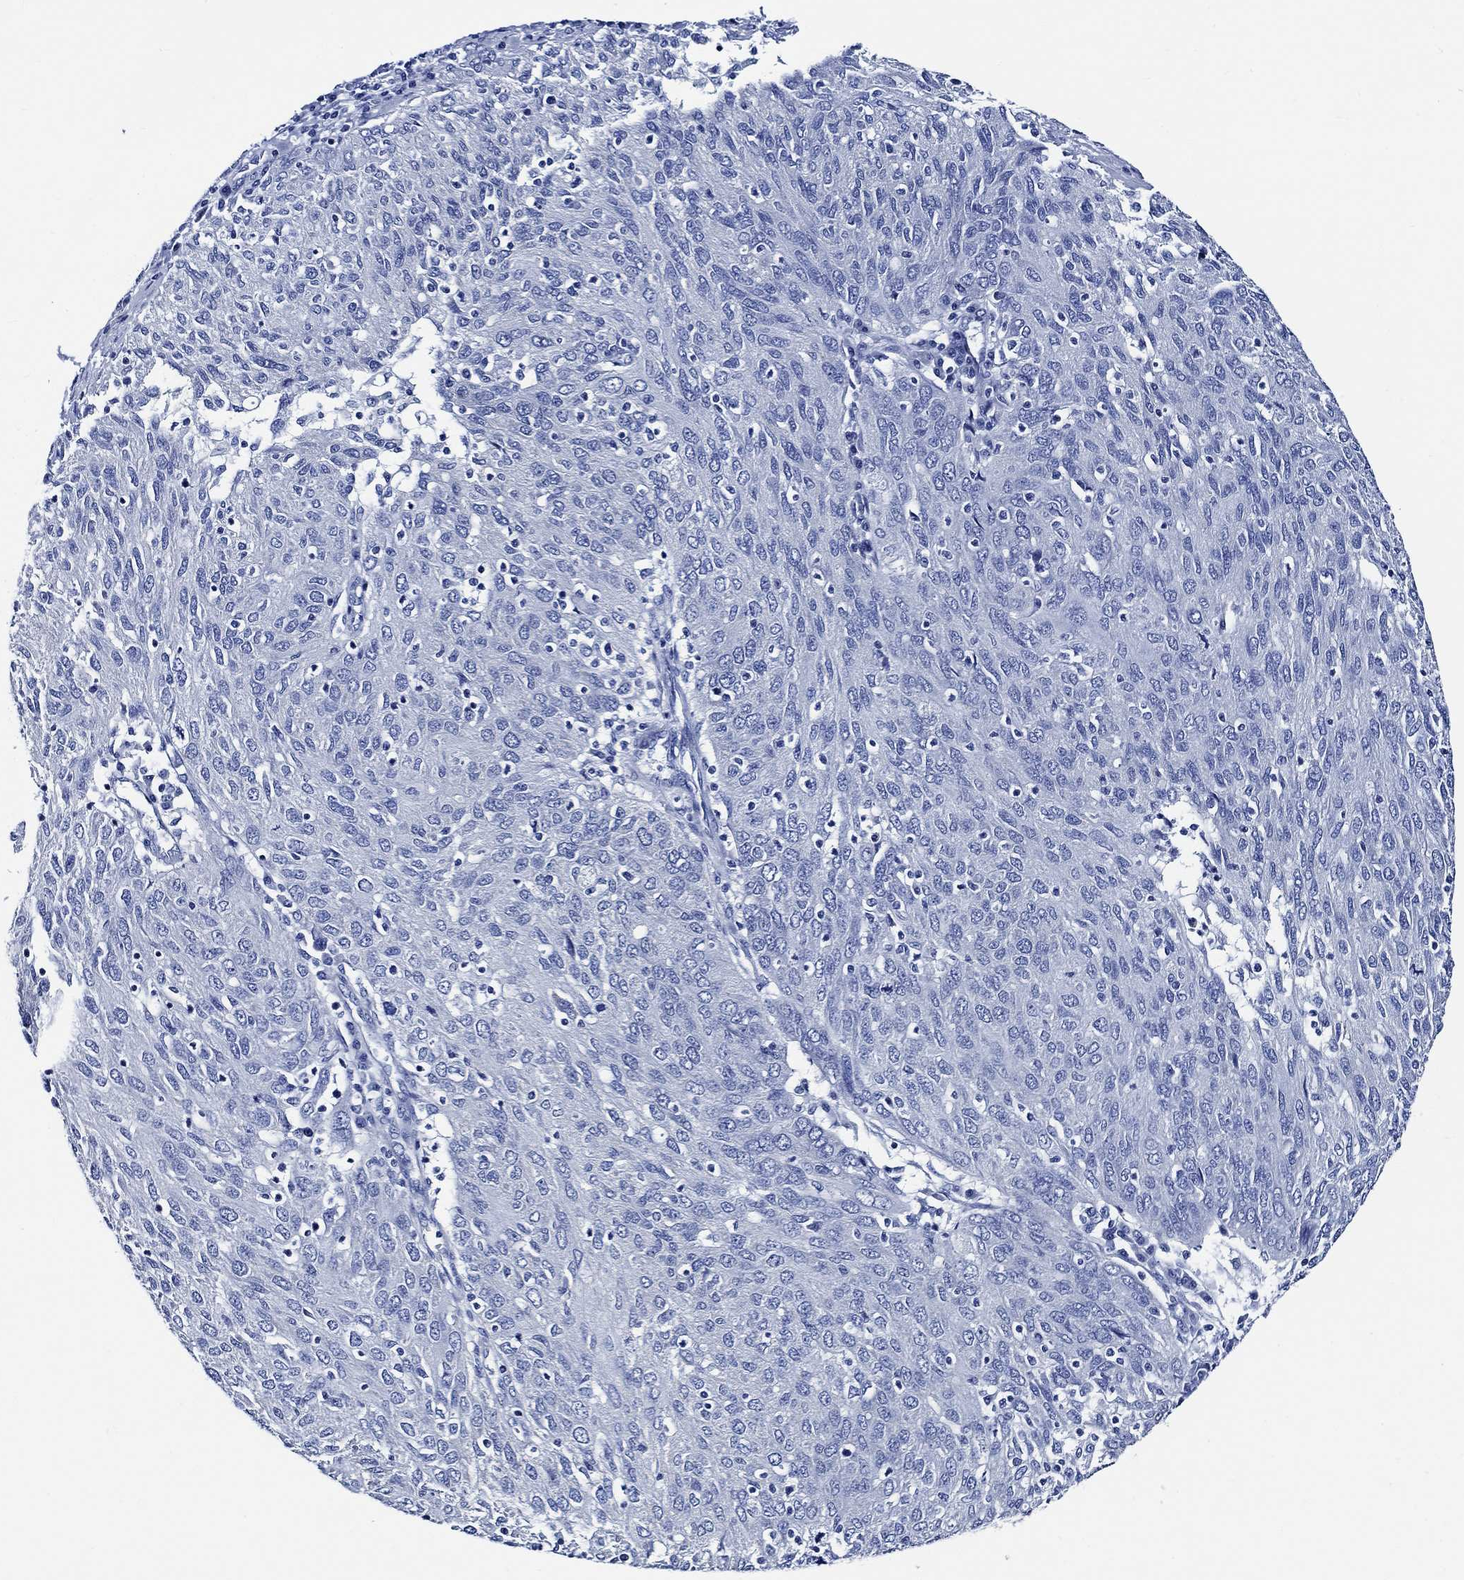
{"staining": {"intensity": "negative", "quantity": "none", "location": "none"}, "tissue": "ovarian cancer", "cell_type": "Tumor cells", "image_type": "cancer", "snomed": [{"axis": "morphology", "description": "Carcinoma, endometroid"}, {"axis": "topography", "description": "Ovary"}], "caption": "Immunohistochemistry (IHC) image of neoplastic tissue: human endometroid carcinoma (ovarian) stained with DAB shows no significant protein staining in tumor cells. Nuclei are stained in blue.", "gene": "WDR62", "patient": {"sex": "female", "age": 50}}